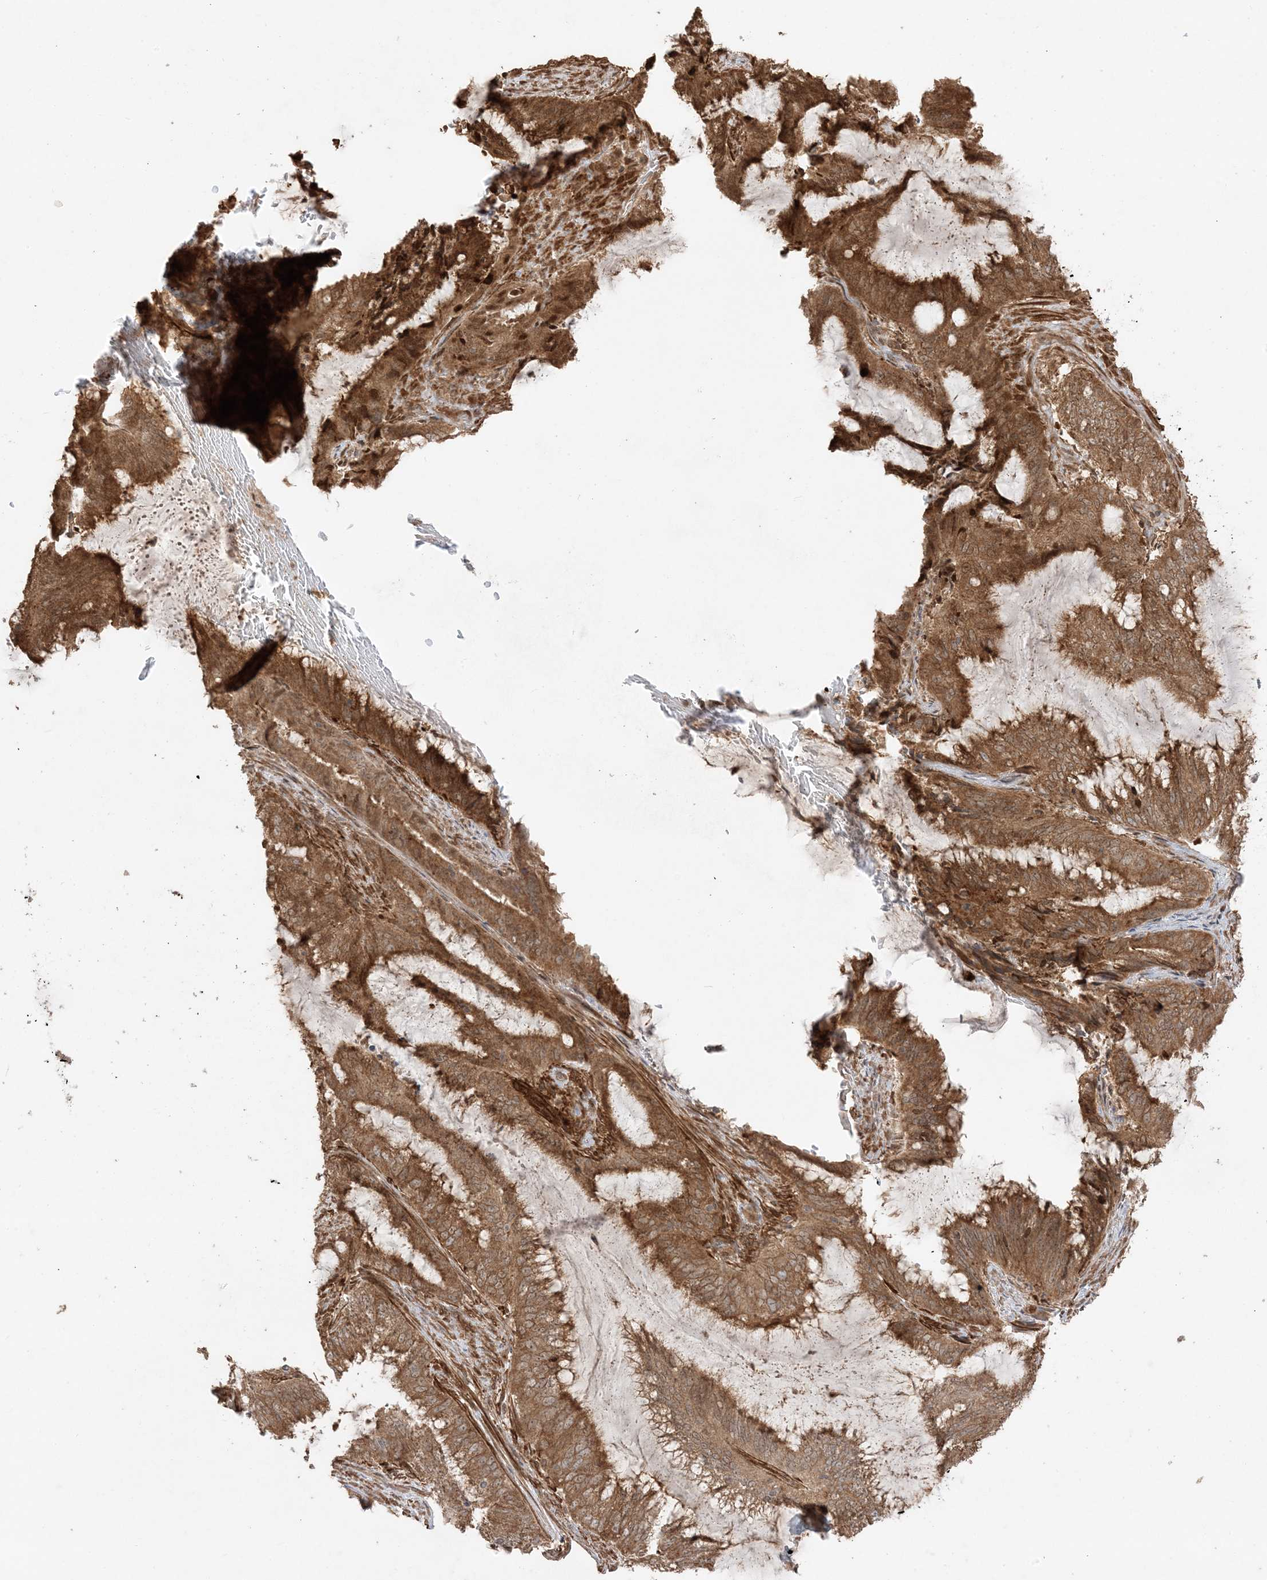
{"staining": {"intensity": "strong", "quantity": ">75%", "location": "cytoplasmic/membranous"}, "tissue": "endometrial cancer", "cell_type": "Tumor cells", "image_type": "cancer", "snomed": [{"axis": "morphology", "description": "Adenocarcinoma, NOS"}, {"axis": "topography", "description": "Endometrium"}], "caption": "A brown stain highlights strong cytoplasmic/membranous expression of a protein in endometrial cancer (adenocarcinoma) tumor cells.", "gene": "ZBTB41", "patient": {"sex": "female", "age": 51}}